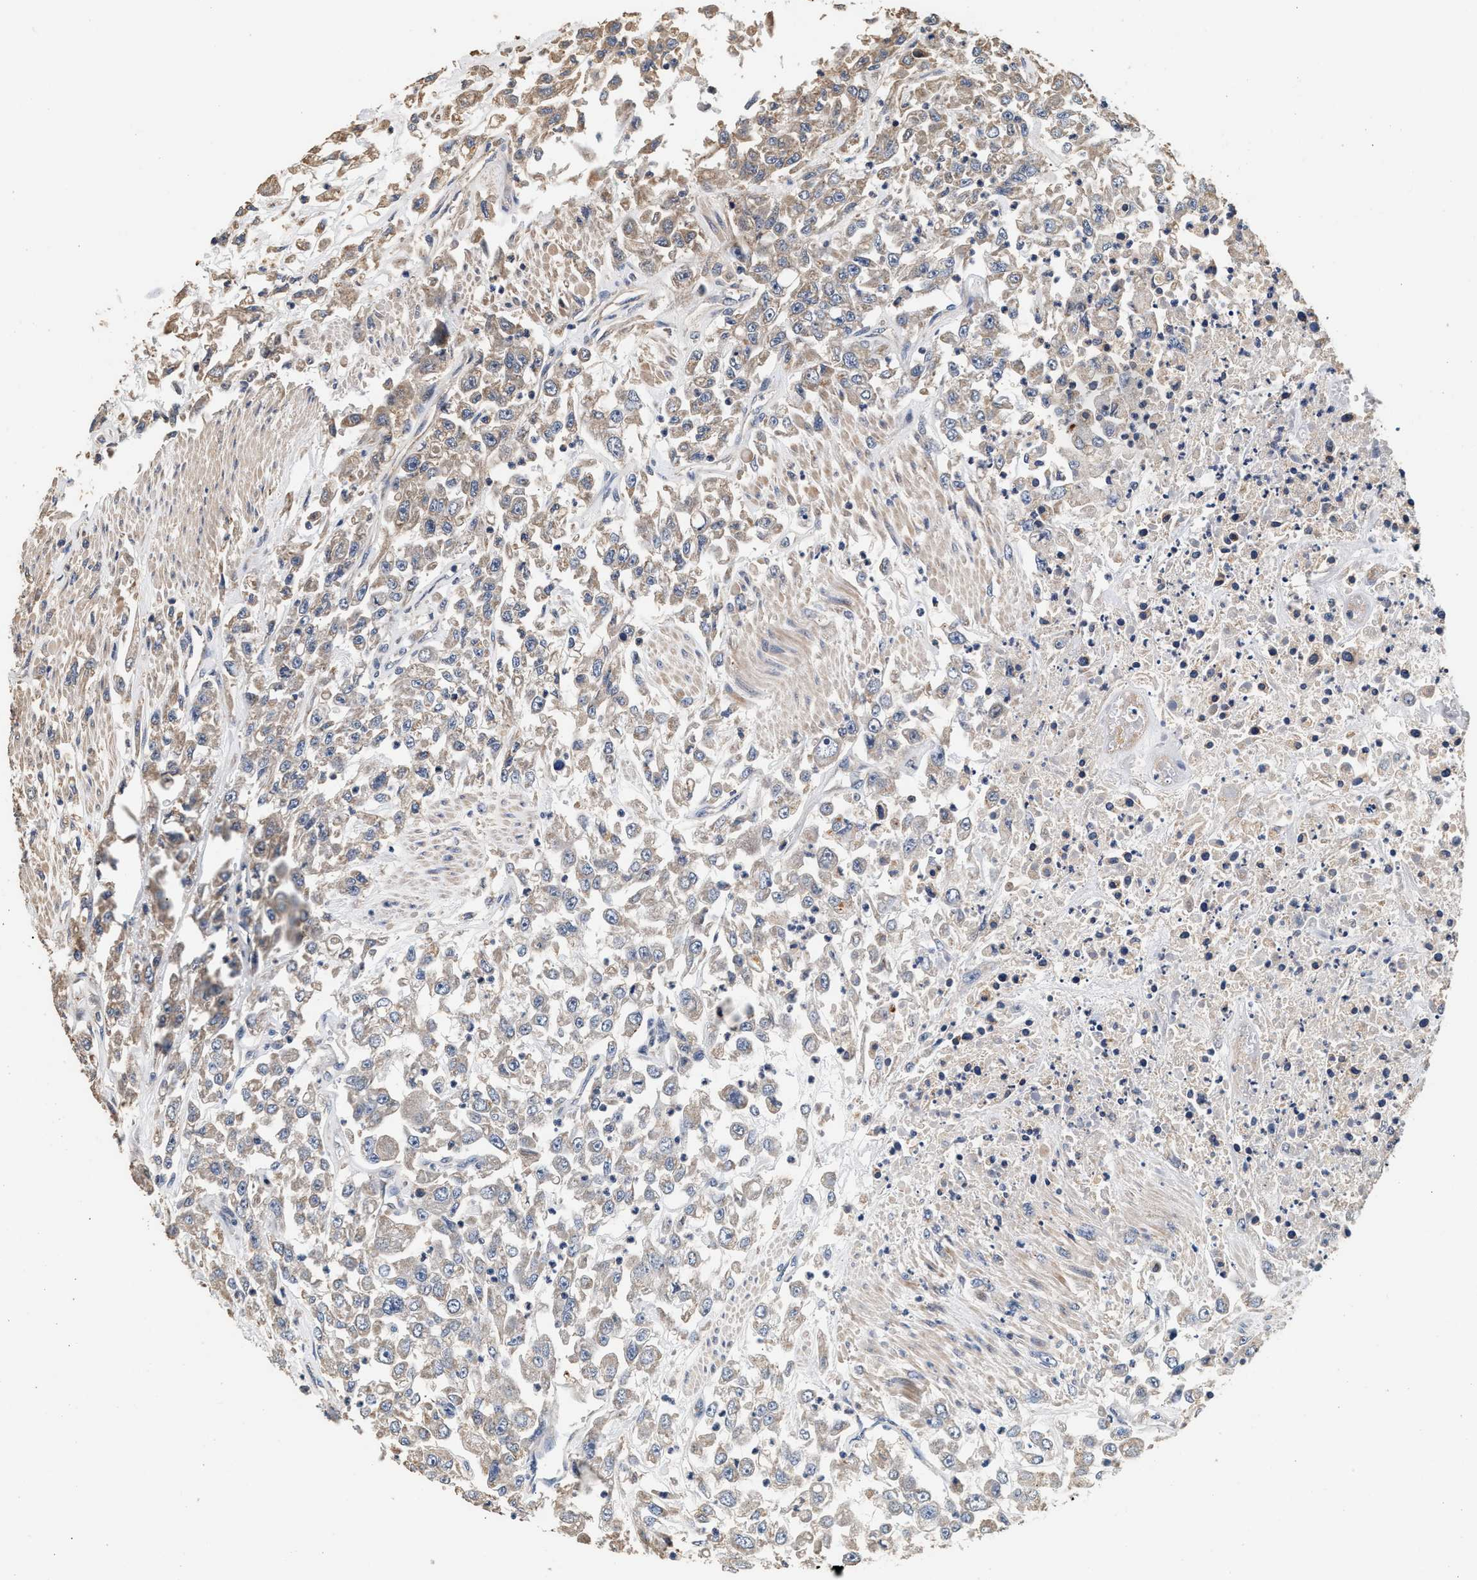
{"staining": {"intensity": "weak", "quantity": "<25%", "location": "cytoplasmic/membranous"}, "tissue": "urothelial cancer", "cell_type": "Tumor cells", "image_type": "cancer", "snomed": [{"axis": "morphology", "description": "Urothelial carcinoma, High grade"}, {"axis": "topography", "description": "Urinary bladder"}], "caption": "High magnification brightfield microscopy of urothelial carcinoma (high-grade) stained with DAB (brown) and counterstained with hematoxylin (blue): tumor cells show no significant staining.", "gene": "PTGR3", "patient": {"sex": "male", "age": 46}}